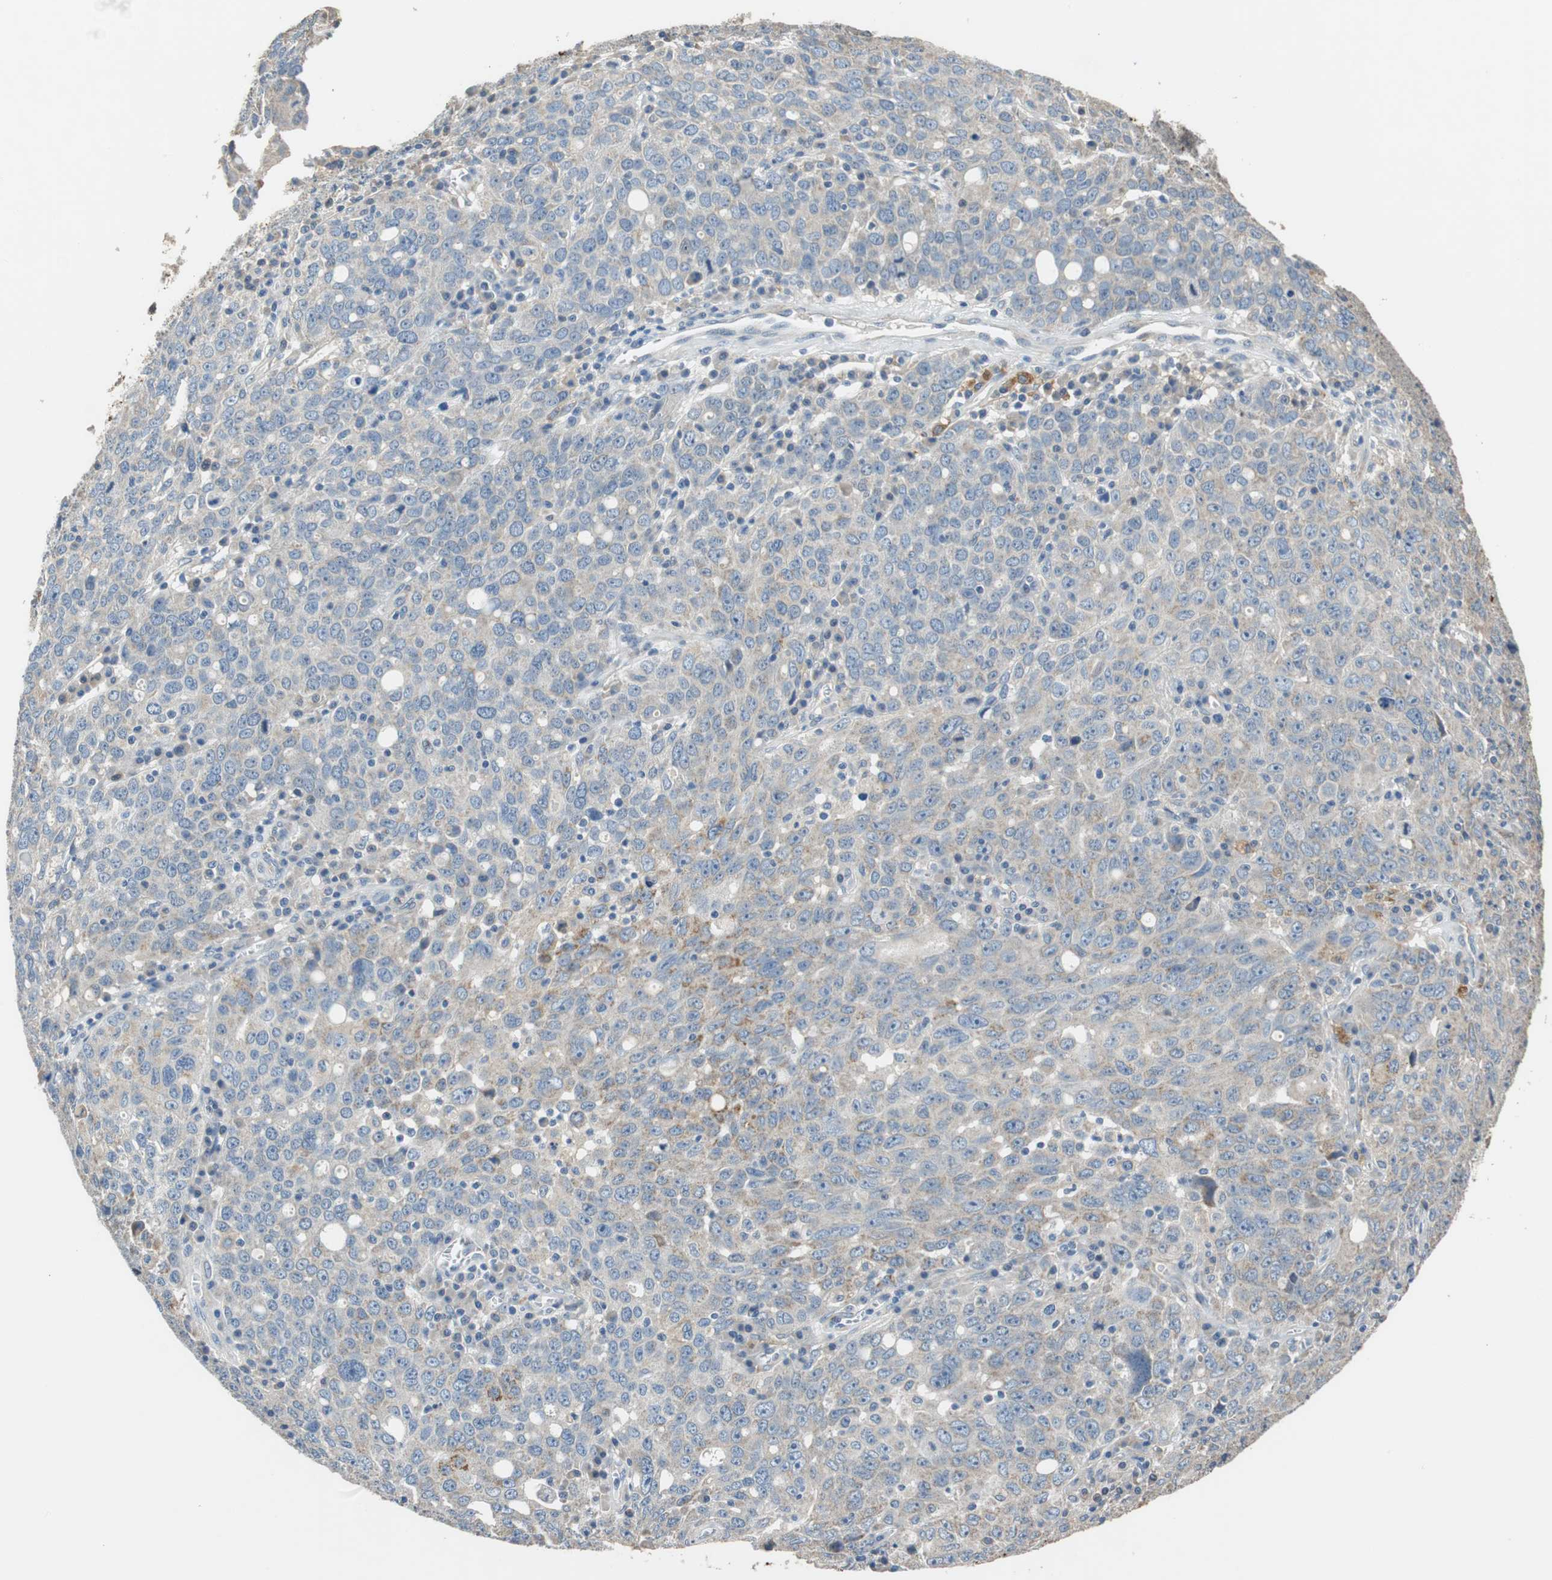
{"staining": {"intensity": "weak", "quantity": "25%-75%", "location": "cytoplasmic/membranous"}, "tissue": "ovarian cancer", "cell_type": "Tumor cells", "image_type": "cancer", "snomed": [{"axis": "morphology", "description": "Carcinoma, endometroid"}, {"axis": "topography", "description": "Ovary"}], "caption": "Immunohistochemical staining of human ovarian cancer exhibits low levels of weak cytoplasmic/membranous protein staining in approximately 25%-75% of tumor cells. Using DAB (brown) and hematoxylin (blue) stains, captured at high magnification using brightfield microscopy.", "gene": "ALDH4A1", "patient": {"sex": "female", "age": 62}}